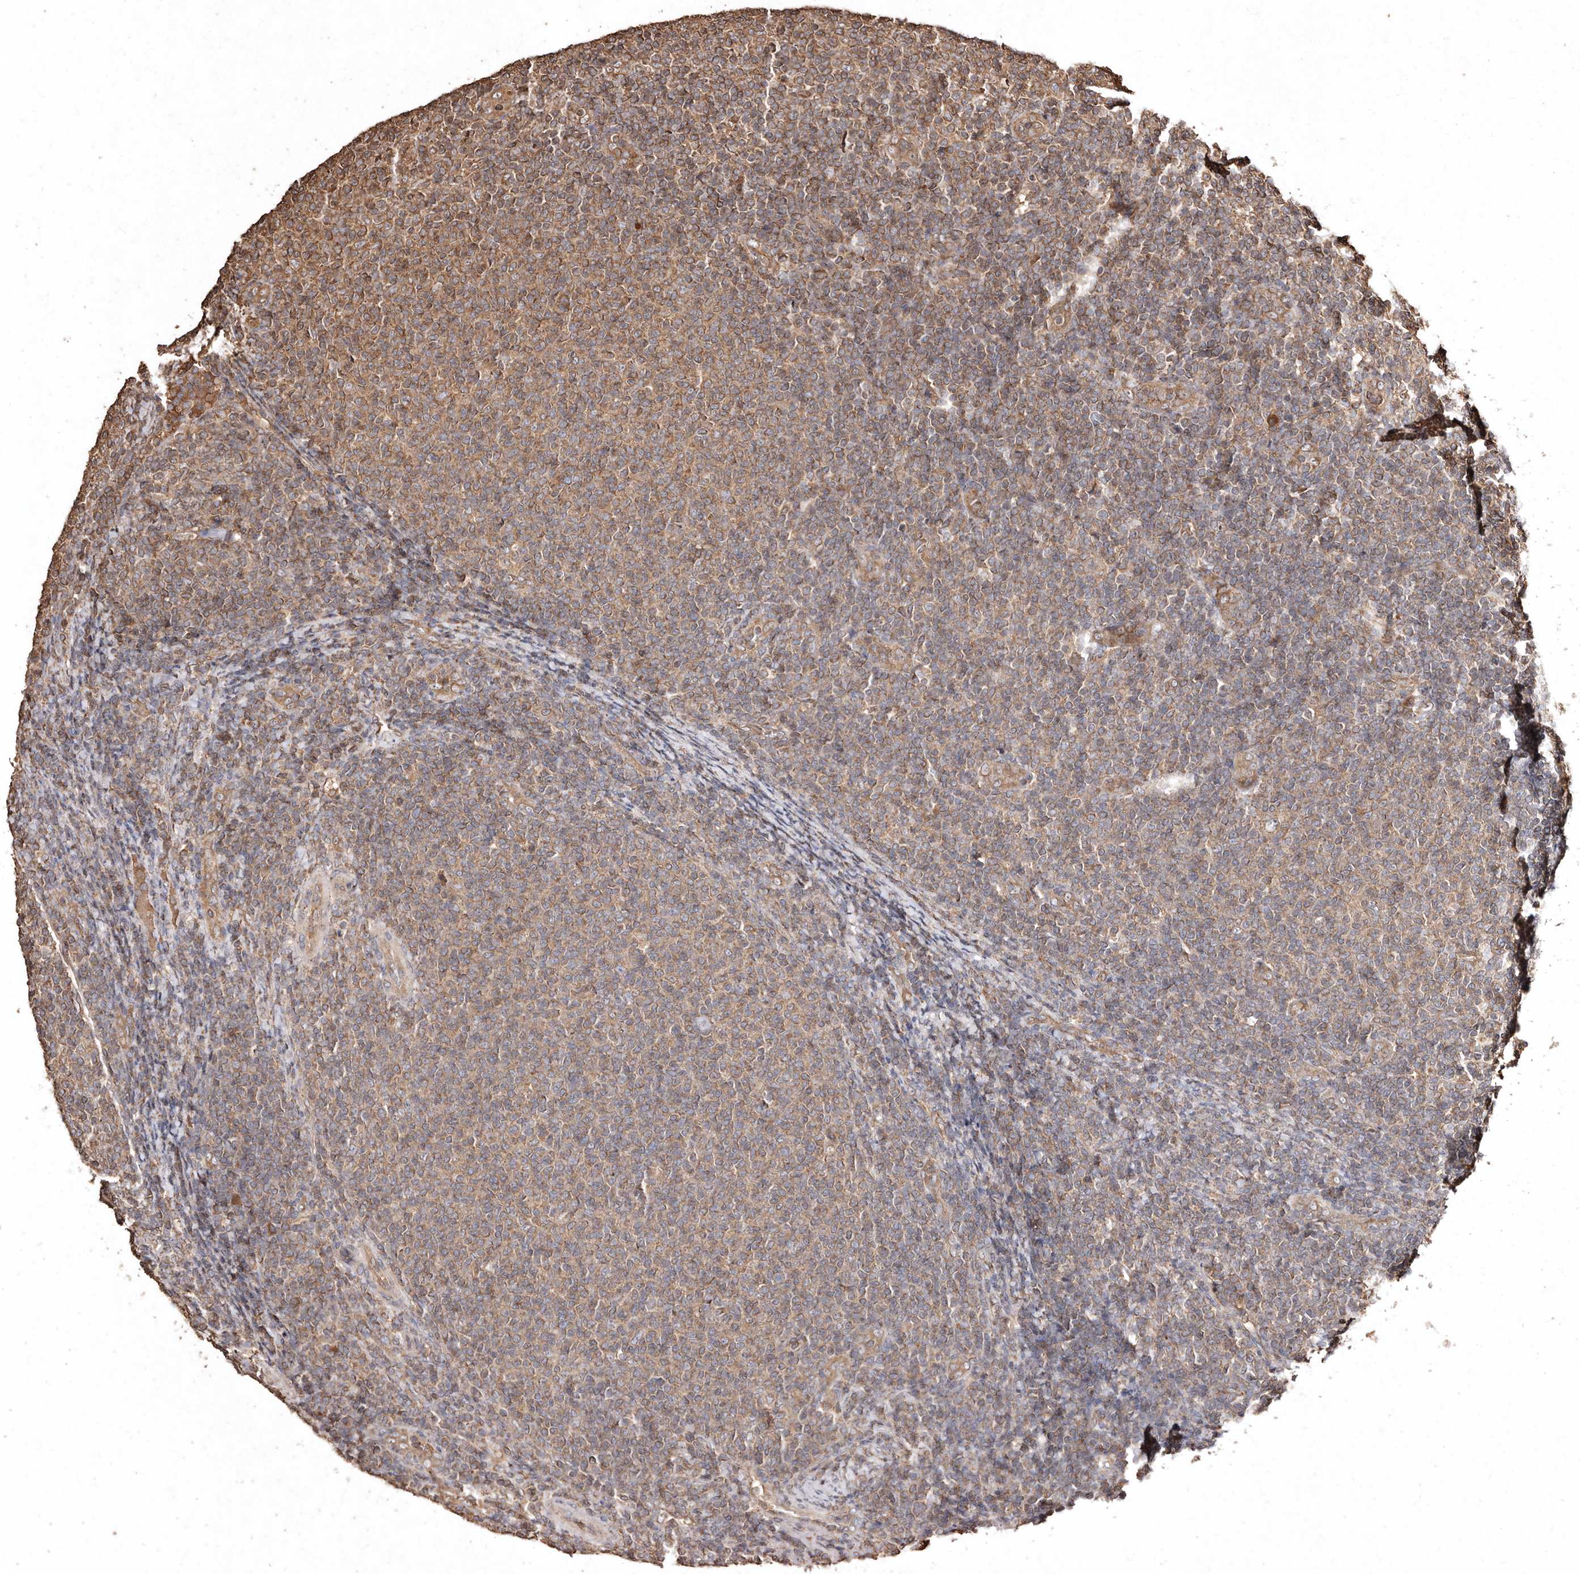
{"staining": {"intensity": "weak", "quantity": "25%-75%", "location": "cytoplasmic/membranous"}, "tissue": "lymphoma", "cell_type": "Tumor cells", "image_type": "cancer", "snomed": [{"axis": "morphology", "description": "Malignant lymphoma, non-Hodgkin's type, Low grade"}, {"axis": "topography", "description": "Lymph node"}], "caption": "A histopathology image of malignant lymphoma, non-Hodgkin's type (low-grade) stained for a protein displays weak cytoplasmic/membranous brown staining in tumor cells. (DAB (3,3'-diaminobenzidine) = brown stain, brightfield microscopy at high magnification).", "gene": "FARS2", "patient": {"sex": "male", "age": 66}}